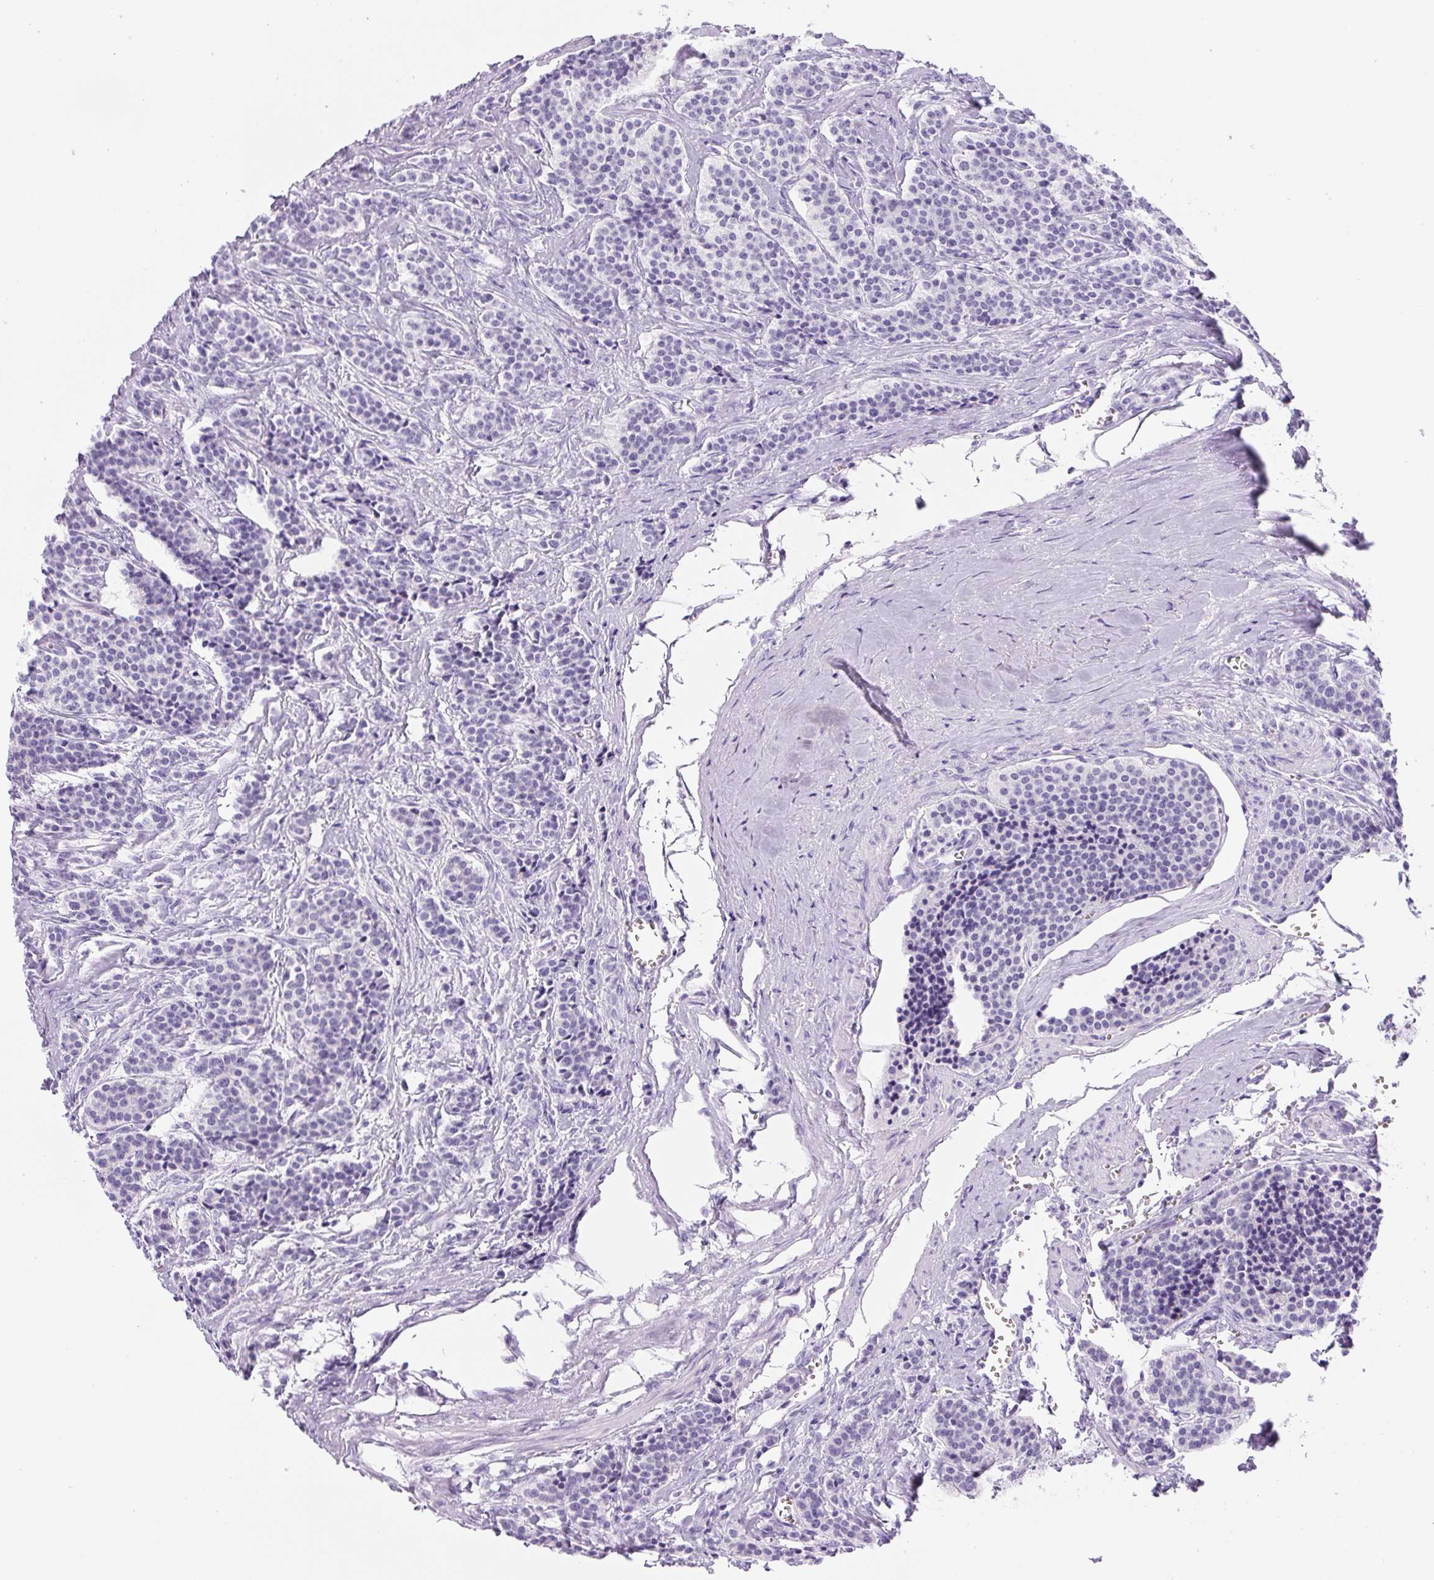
{"staining": {"intensity": "negative", "quantity": "none", "location": "none"}, "tissue": "carcinoid", "cell_type": "Tumor cells", "image_type": "cancer", "snomed": [{"axis": "morphology", "description": "Carcinoid, malignant, NOS"}, {"axis": "topography", "description": "Small intestine"}], "caption": "Protein analysis of carcinoid (malignant) reveals no significant staining in tumor cells.", "gene": "YIF1B", "patient": {"sex": "male", "age": 63}}